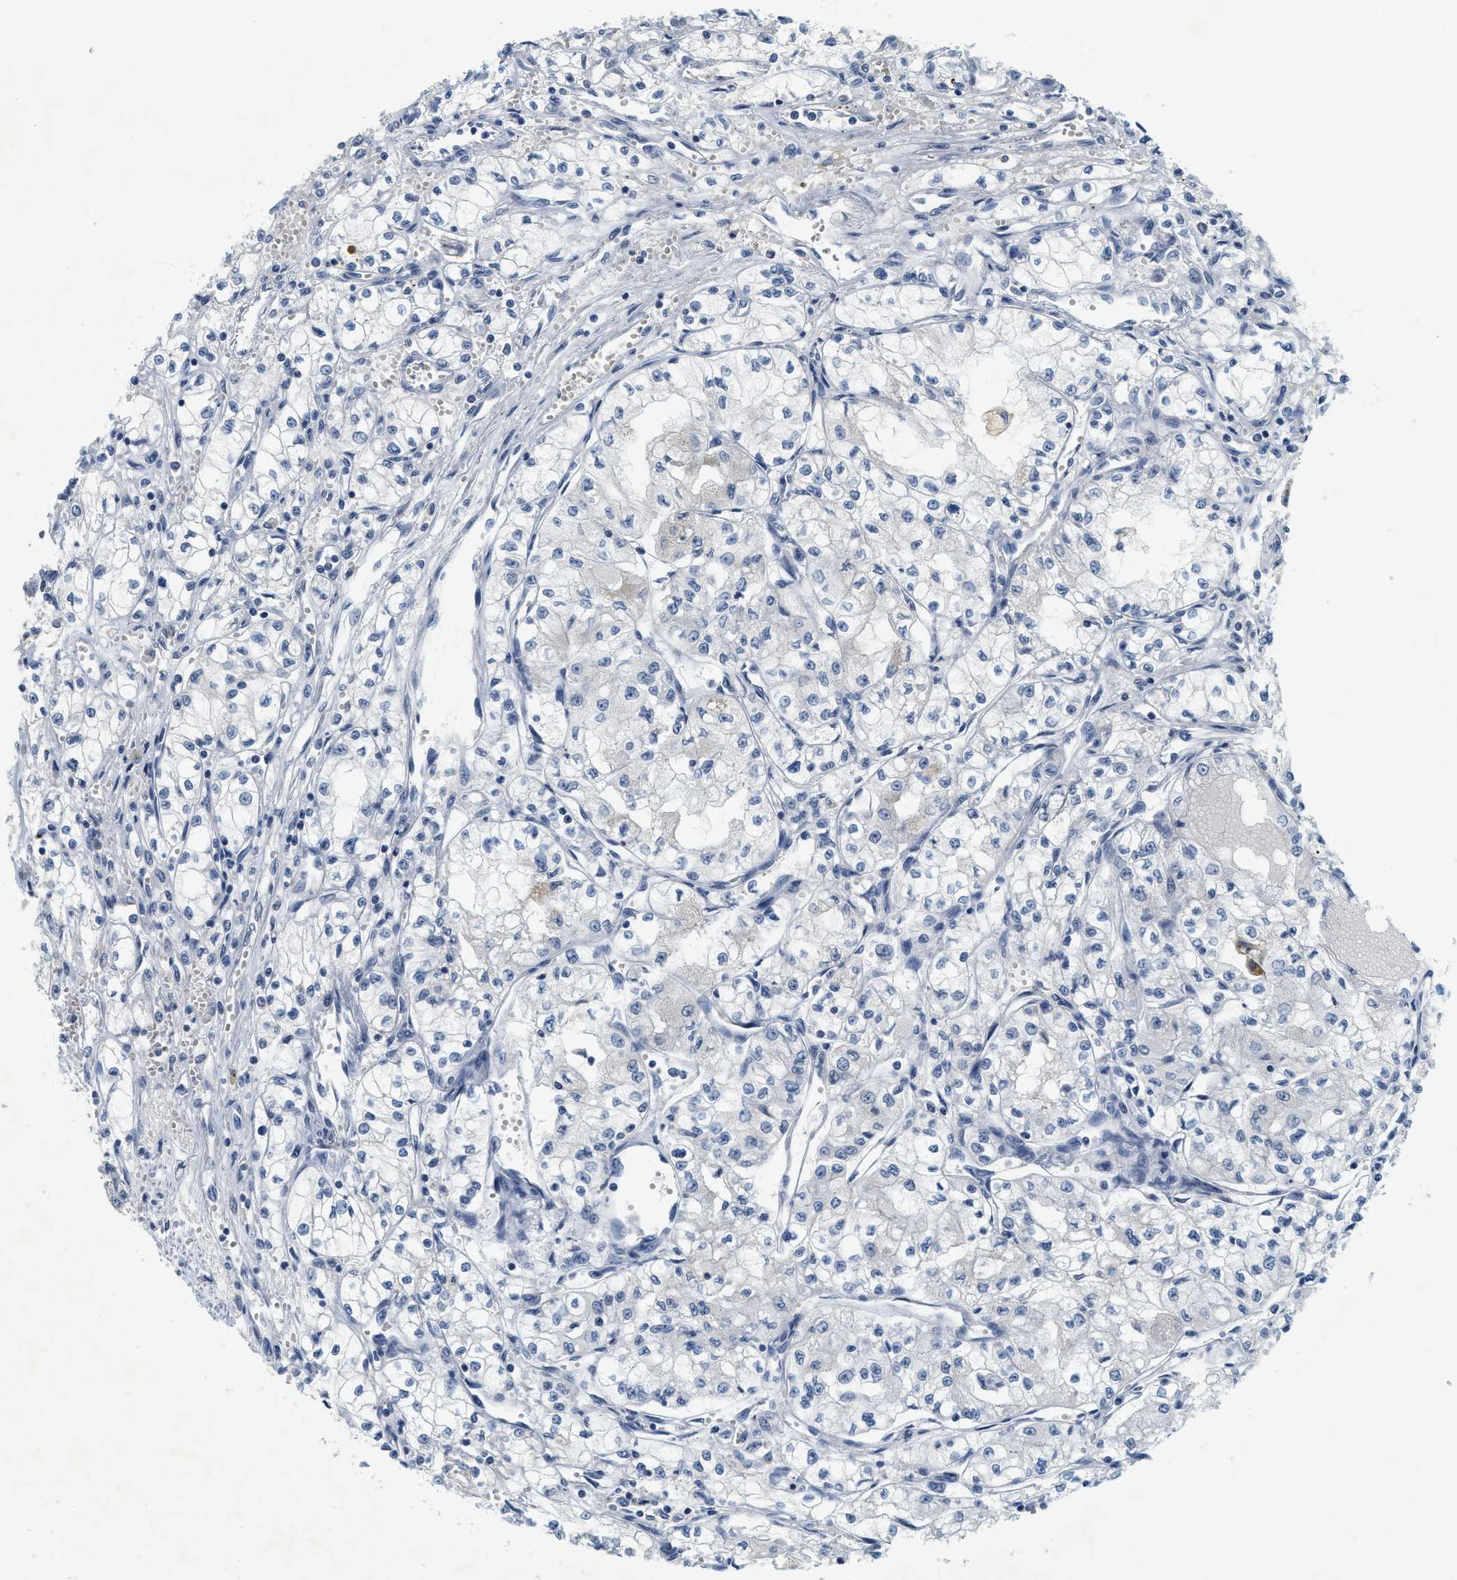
{"staining": {"intensity": "negative", "quantity": "none", "location": "none"}, "tissue": "renal cancer", "cell_type": "Tumor cells", "image_type": "cancer", "snomed": [{"axis": "morphology", "description": "Normal tissue, NOS"}, {"axis": "morphology", "description": "Adenocarcinoma, NOS"}, {"axis": "topography", "description": "Kidney"}], "caption": "Tumor cells show no significant expression in renal adenocarcinoma.", "gene": "MZF1", "patient": {"sex": "male", "age": 59}}